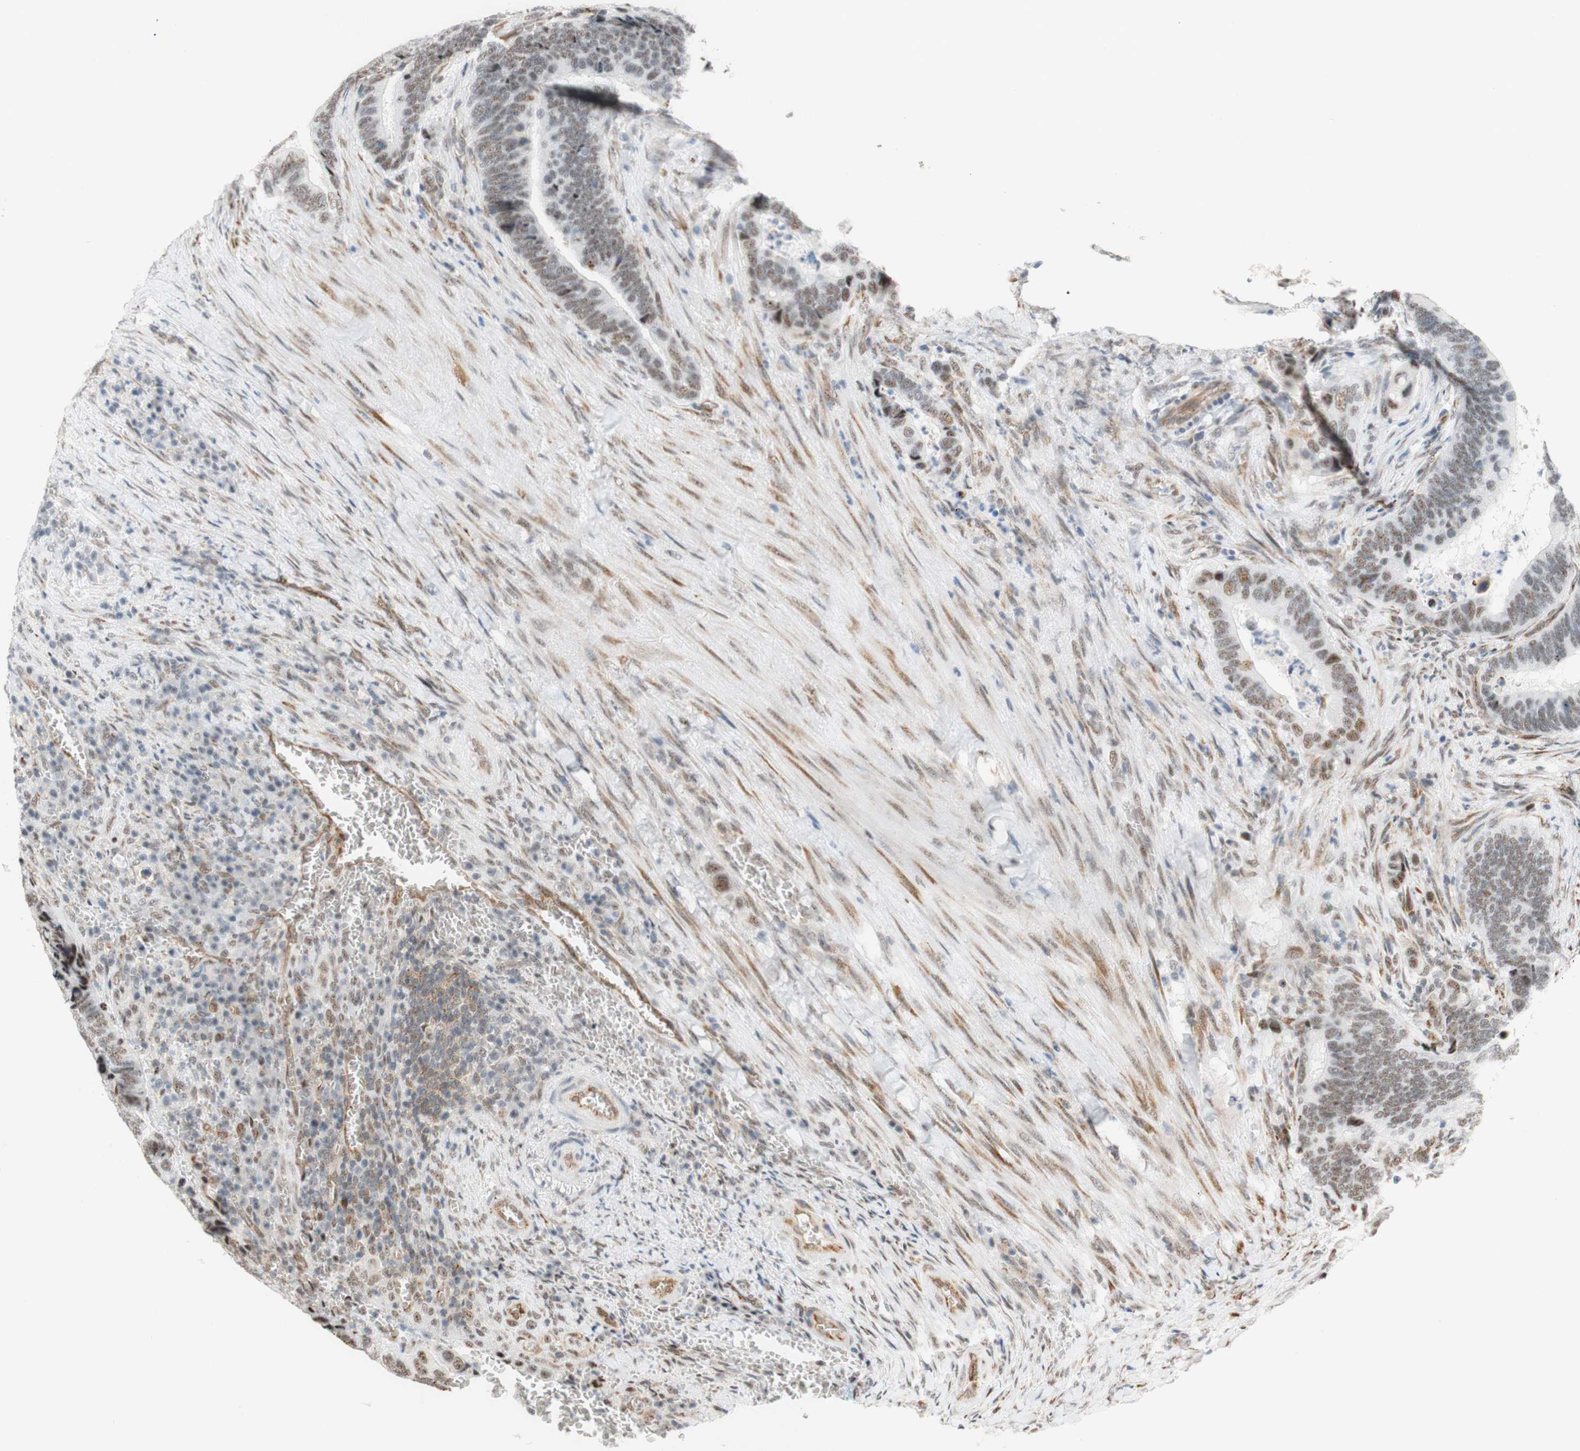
{"staining": {"intensity": "weak", "quantity": "25%-75%", "location": "nuclear"}, "tissue": "colorectal cancer", "cell_type": "Tumor cells", "image_type": "cancer", "snomed": [{"axis": "morphology", "description": "Adenocarcinoma, NOS"}, {"axis": "topography", "description": "Colon"}], "caption": "Colorectal cancer stained with a brown dye exhibits weak nuclear positive expression in approximately 25%-75% of tumor cells.", "gene": "SAP18", "patient": {"sex": "male", "age": 72}}